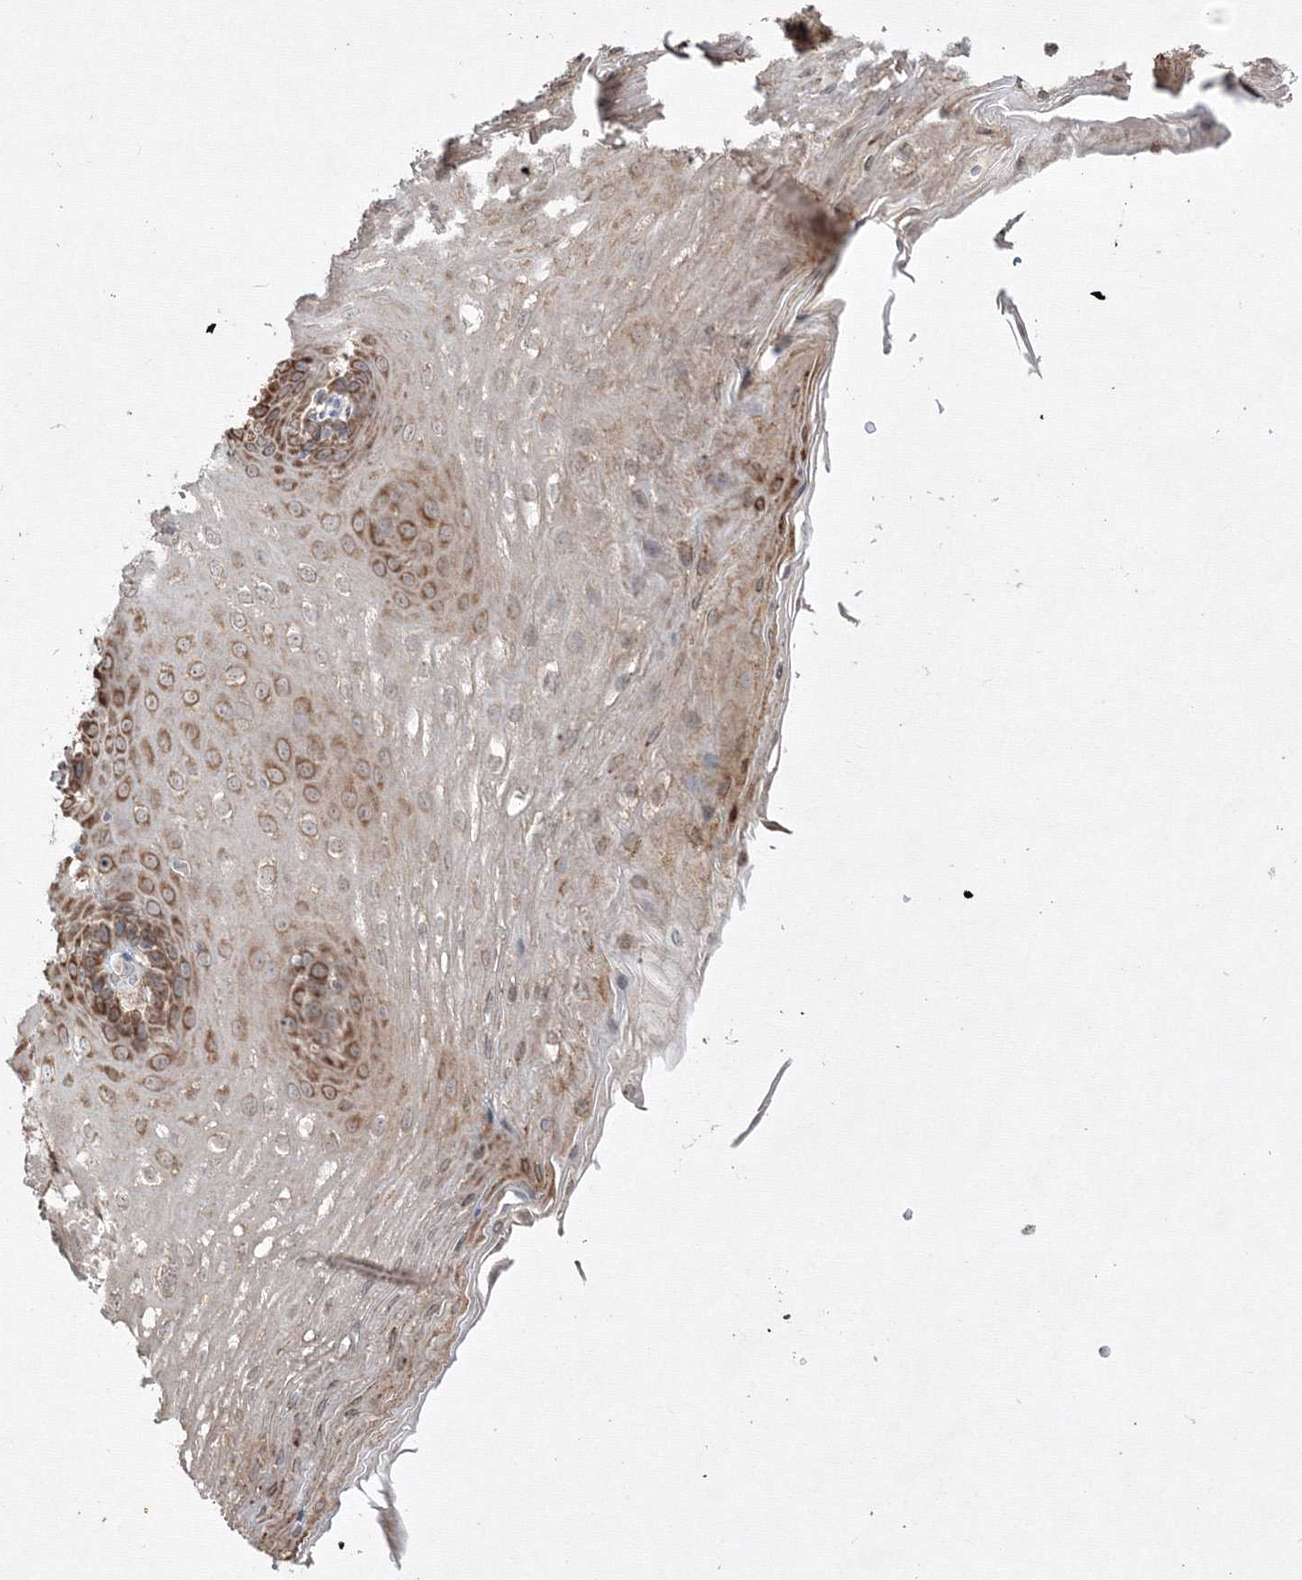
{"staining": {"intensity": "moderate", "quantity": "25%-75%", "location": "cytoplasmic/membranous"}, "tissue": "esophagus", "cell_type": "Squamous epithelial cells", "image_type": "normal", "snomed": [{"axis": "morphology", "description": "Normal tissue, NOS"}, {"axis": "topography", "description": "Esophagus"}], "caption": "This photomicrograph demonstrates benign esophagus stained with immunohistochemistry to label a protein in brown. The cytoplasmic/membranous of squamous epithelial cells show moderate positivity for the protein. Nuclei are counter-stained blue.", "gene": "FBXL8", "patient": {"sex": "female", "age": 66}}